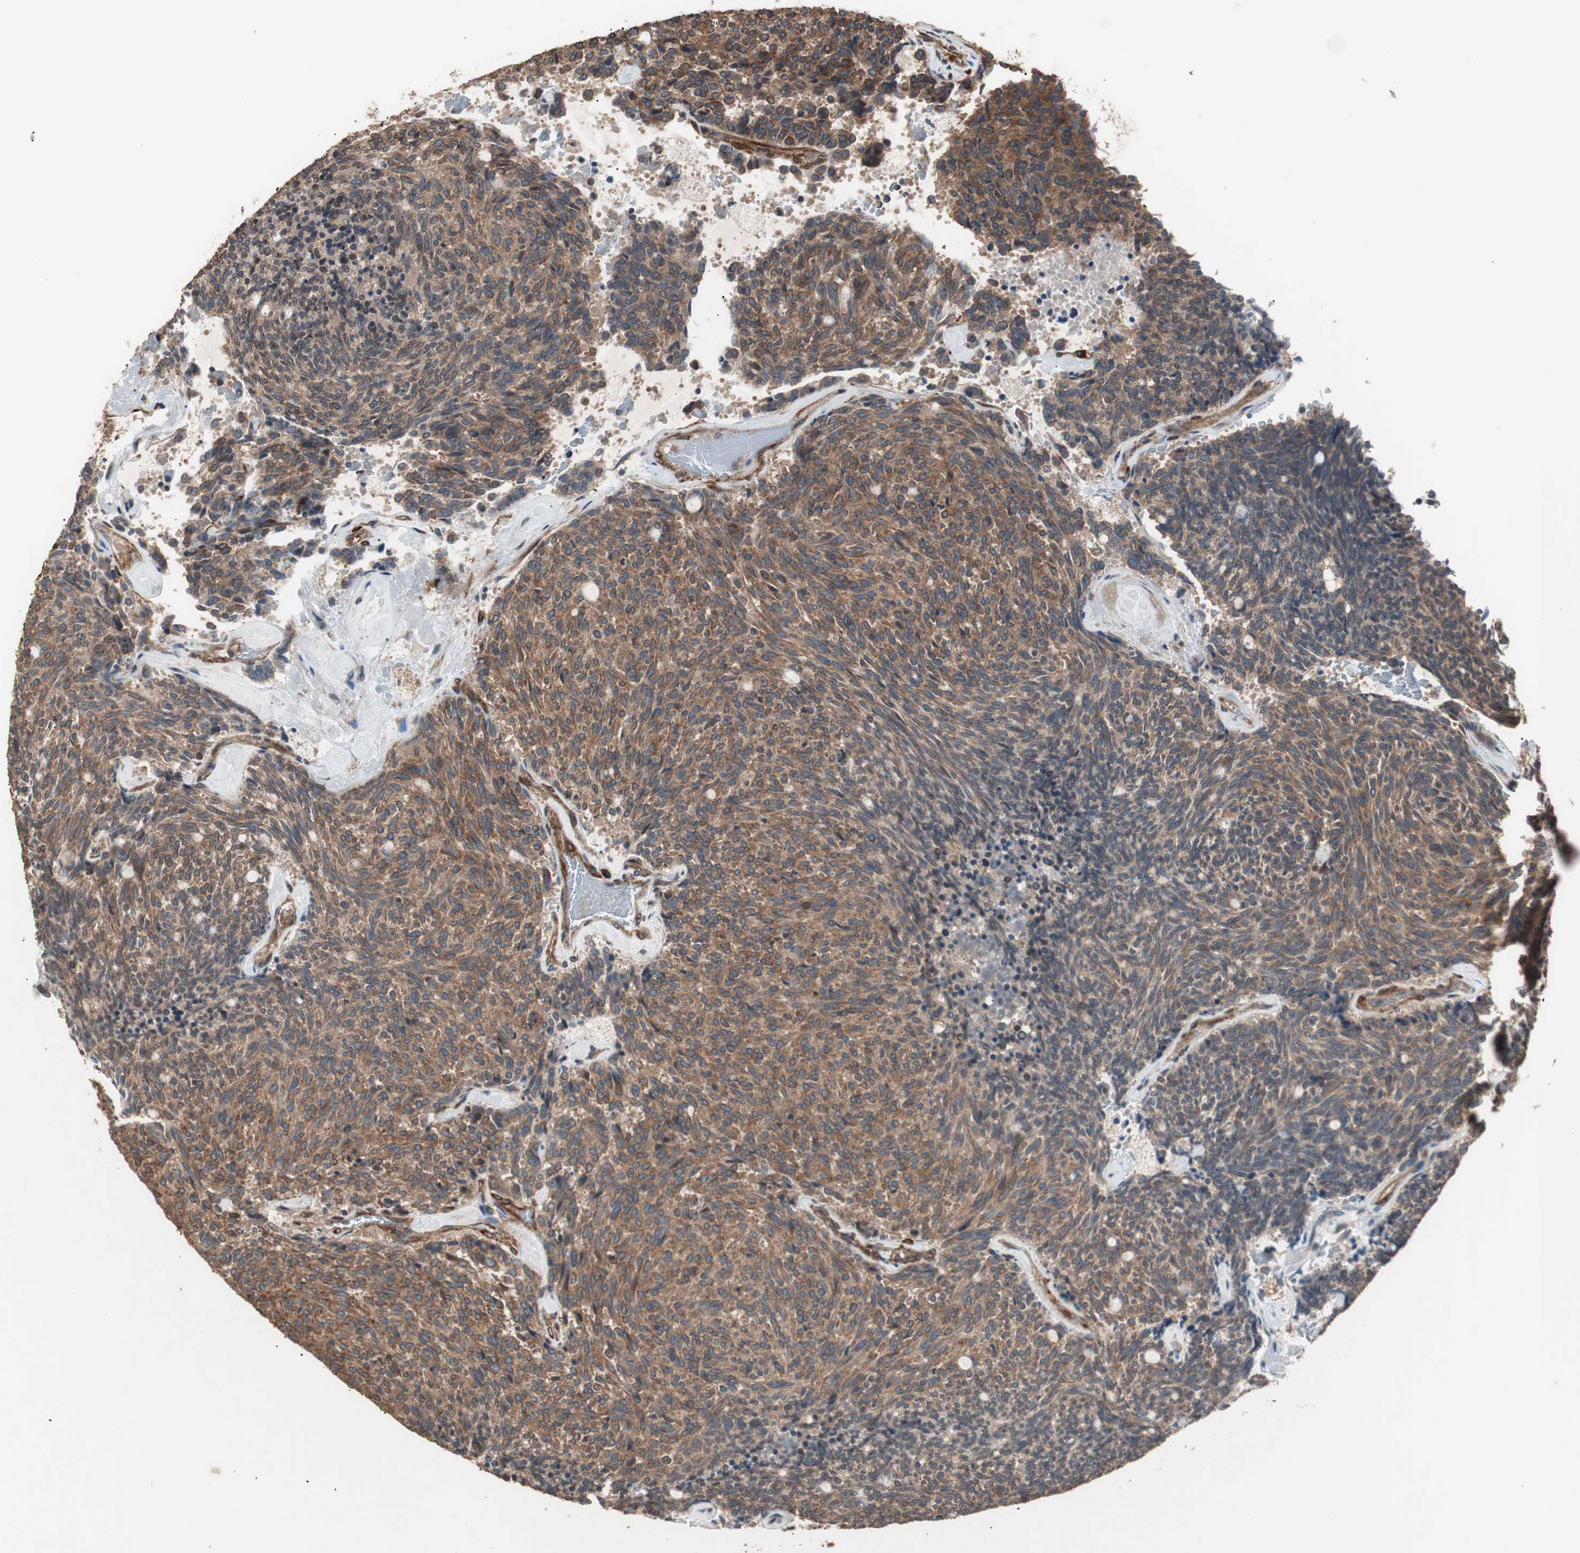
{"staining": {"intensity": "moderate", "quantity": ">75%", "location": "cytoplasmic/membranous"}, "tissue": "carcinoid", "cell_type": "Tumor cells", "image_type": "cancer", "snomed": [{"axis": "morphology", "description": "Carcinoid, malignant, NOS"}, {"axis": "topography", "description": "Pancreas"}], "caption": "An IHC photomicrograph of tumor tissue is shown. Protein staining in brown highlights moderate cytoplasmic/membranous positivity in carcinoid within tumor cells.", "gene": "LZTS1", "patient": {"sex": "female", "age": 54}}